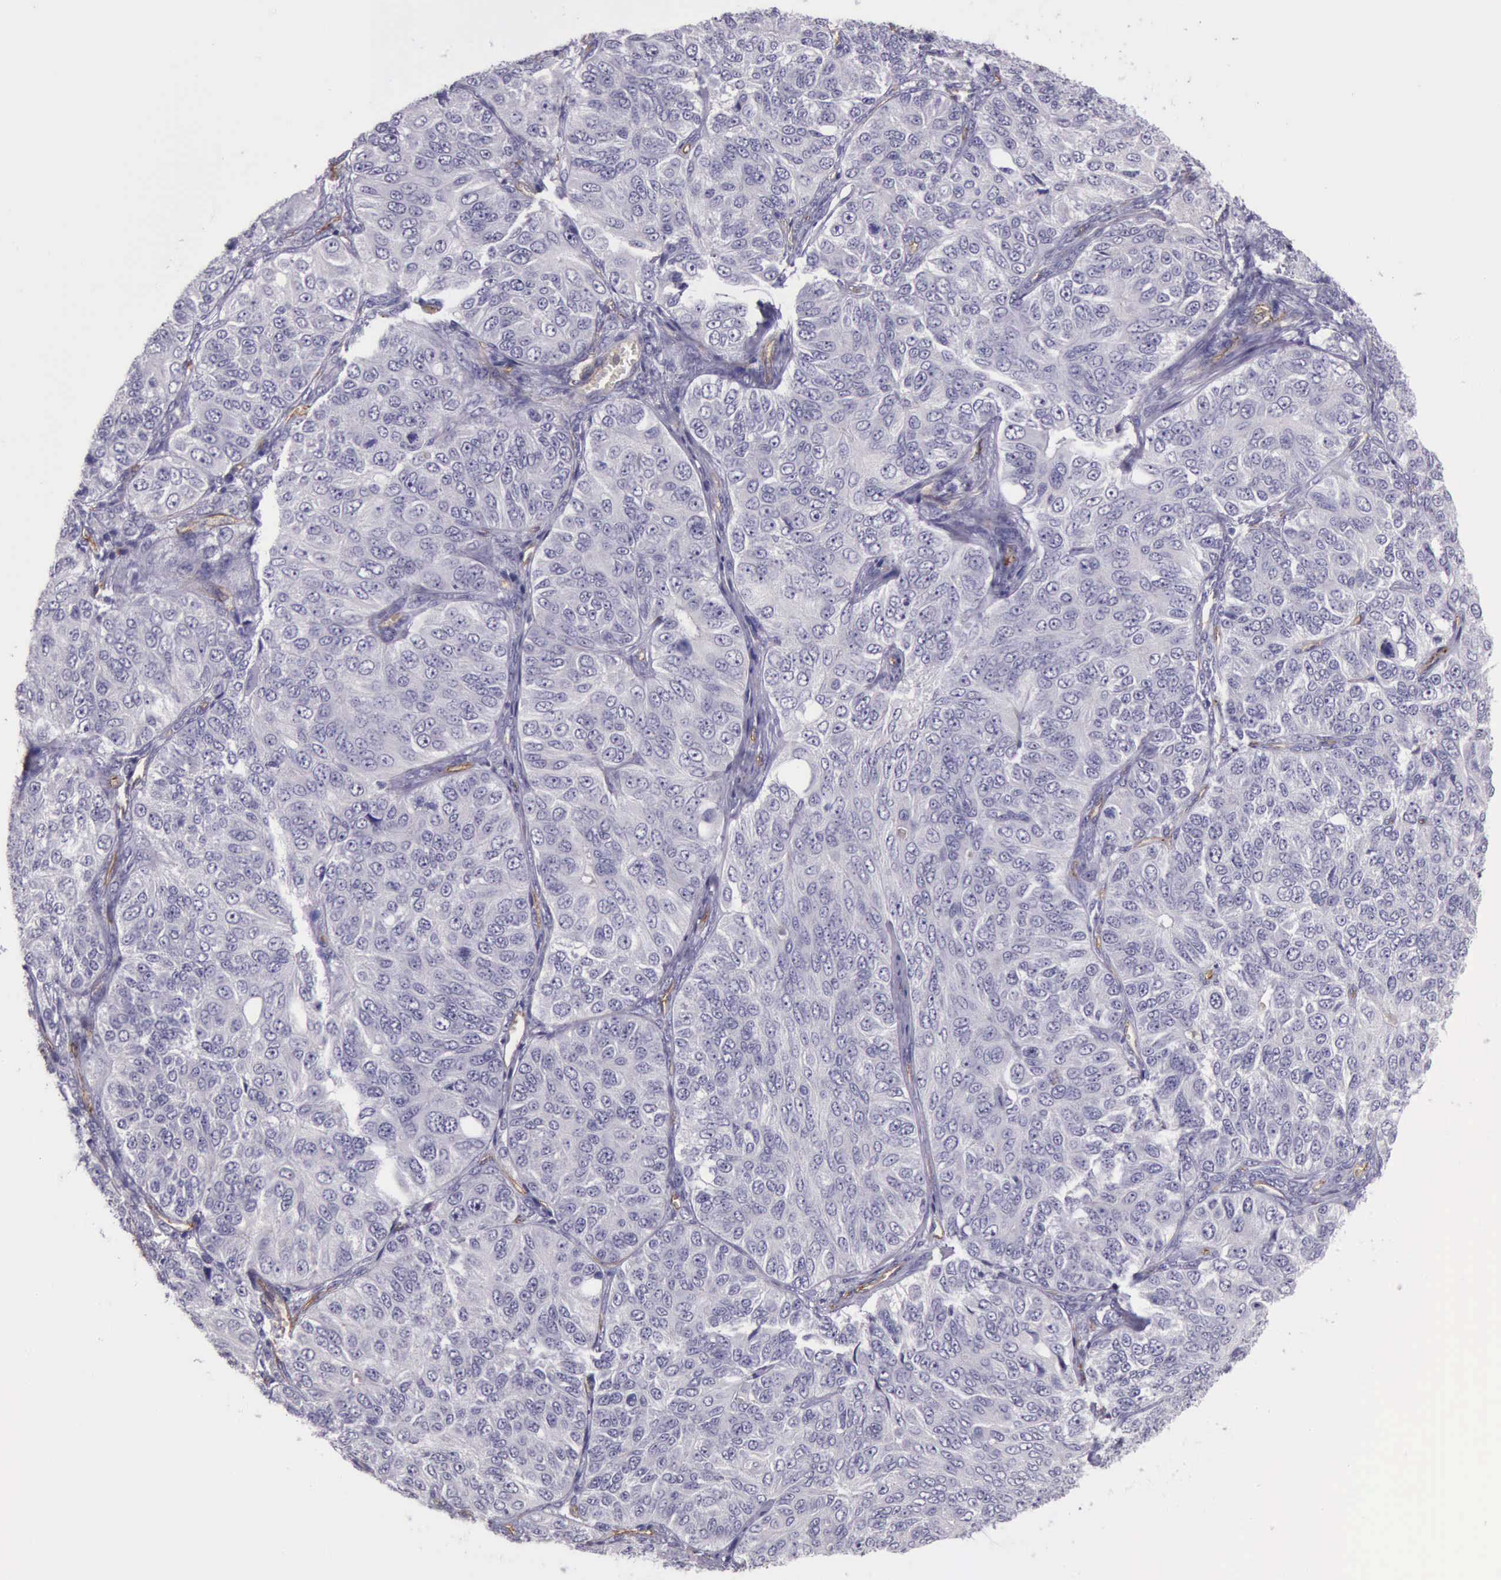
{"staining": {"intensity": "negative", "quantity": "none", "location": "none"}, "tissue": "ovarian cancer", "cell_type": "Tumor cells", "image_type": "cancer", "snomed": [{"axis": "morphology", "description": "Carcinoma, endometroid"}, {"axis": "topography", "description": "Ovary"}], "caption": "IHC of ovarian cancer exhibits no positivity in tumor cells.", "gene": "TCEANC", "patient": {"sex": "female", "age": 51}}